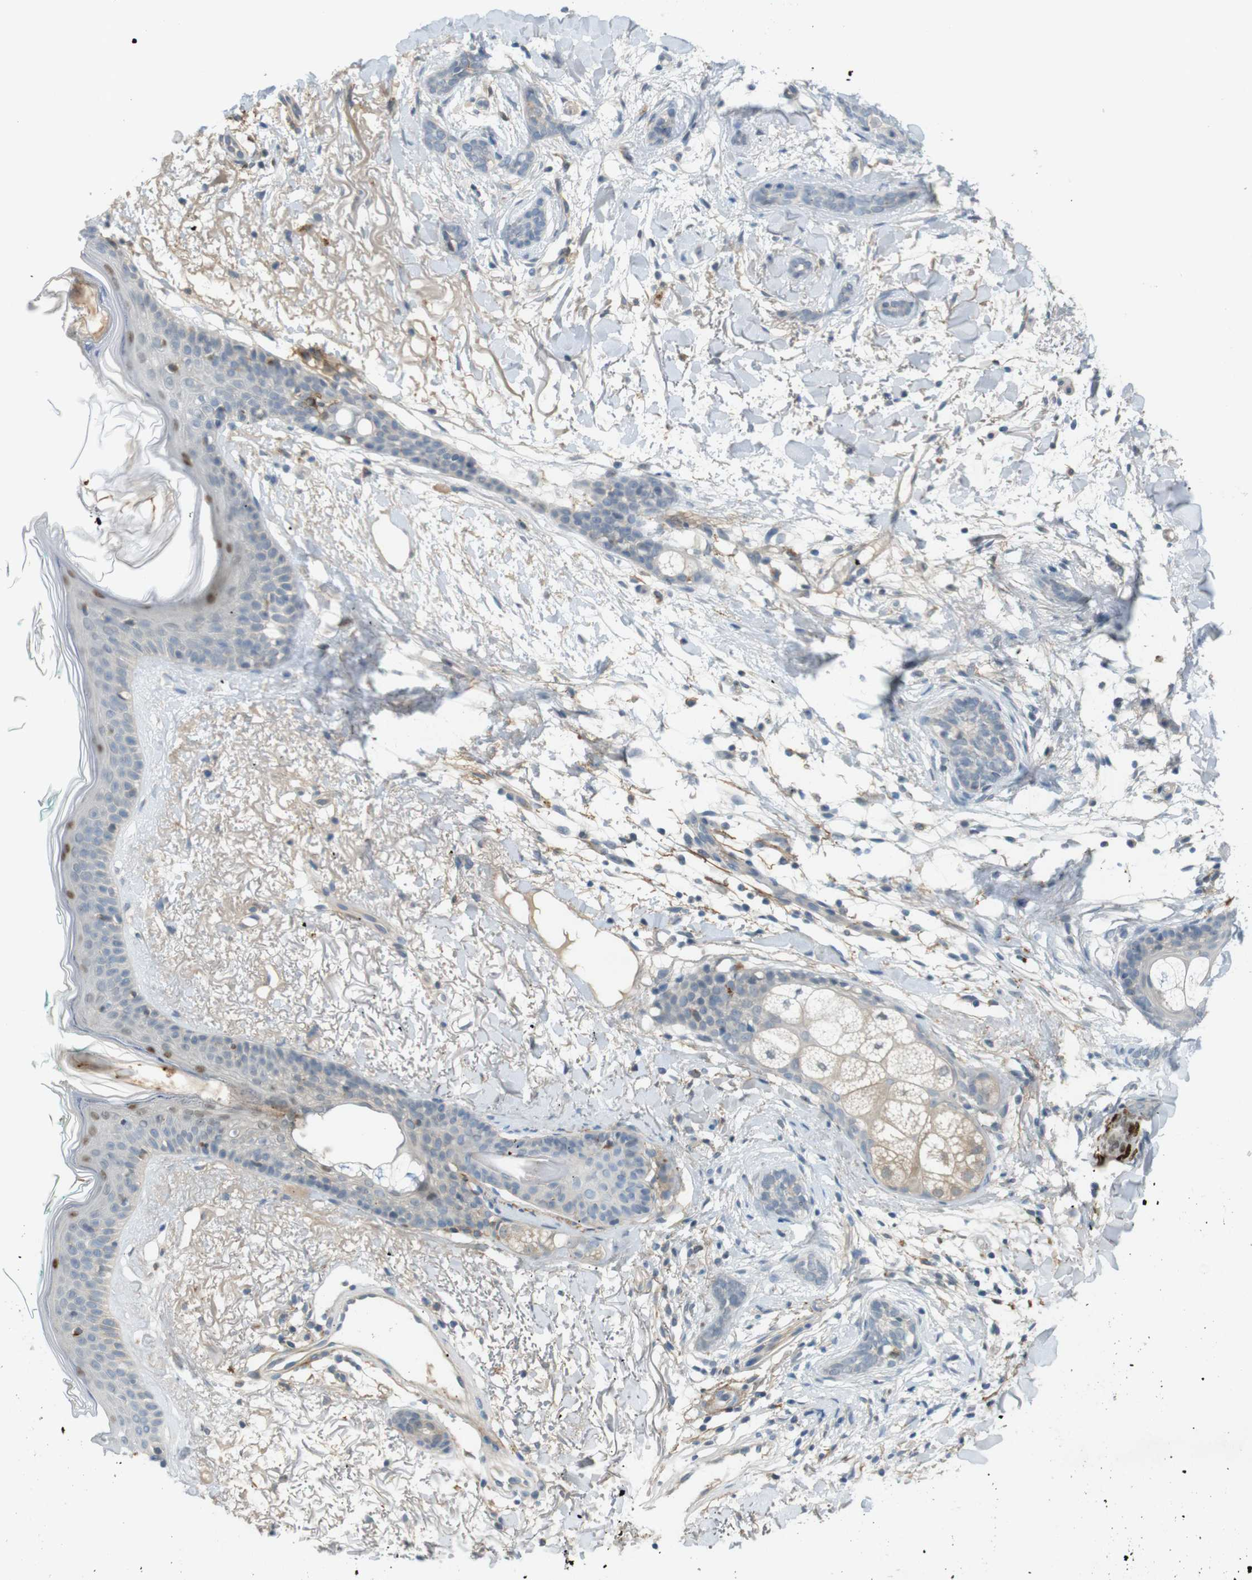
{"staining": {"intensity": "weak", "quantity": "<25%", "location": "cytoplasmic/membranous"}, "tissue": "skin cancer", "cell_type": "Tumor cells", "image_type": "cancer", "snomed": [{"axis": "morphology", "description": "Basal cell carcinoma"}, {"axis": "morphology", "description": "Adnexal tumor, benign"}, {"axis": "topography", "description": "Skin"}], "caption": "A micrograph of basal cell carcinoma (skin) stained for a protein displays no brown staining in tumor cells.", "gene": "UGT8", "patient": {"sex": "female", "age": 42}}